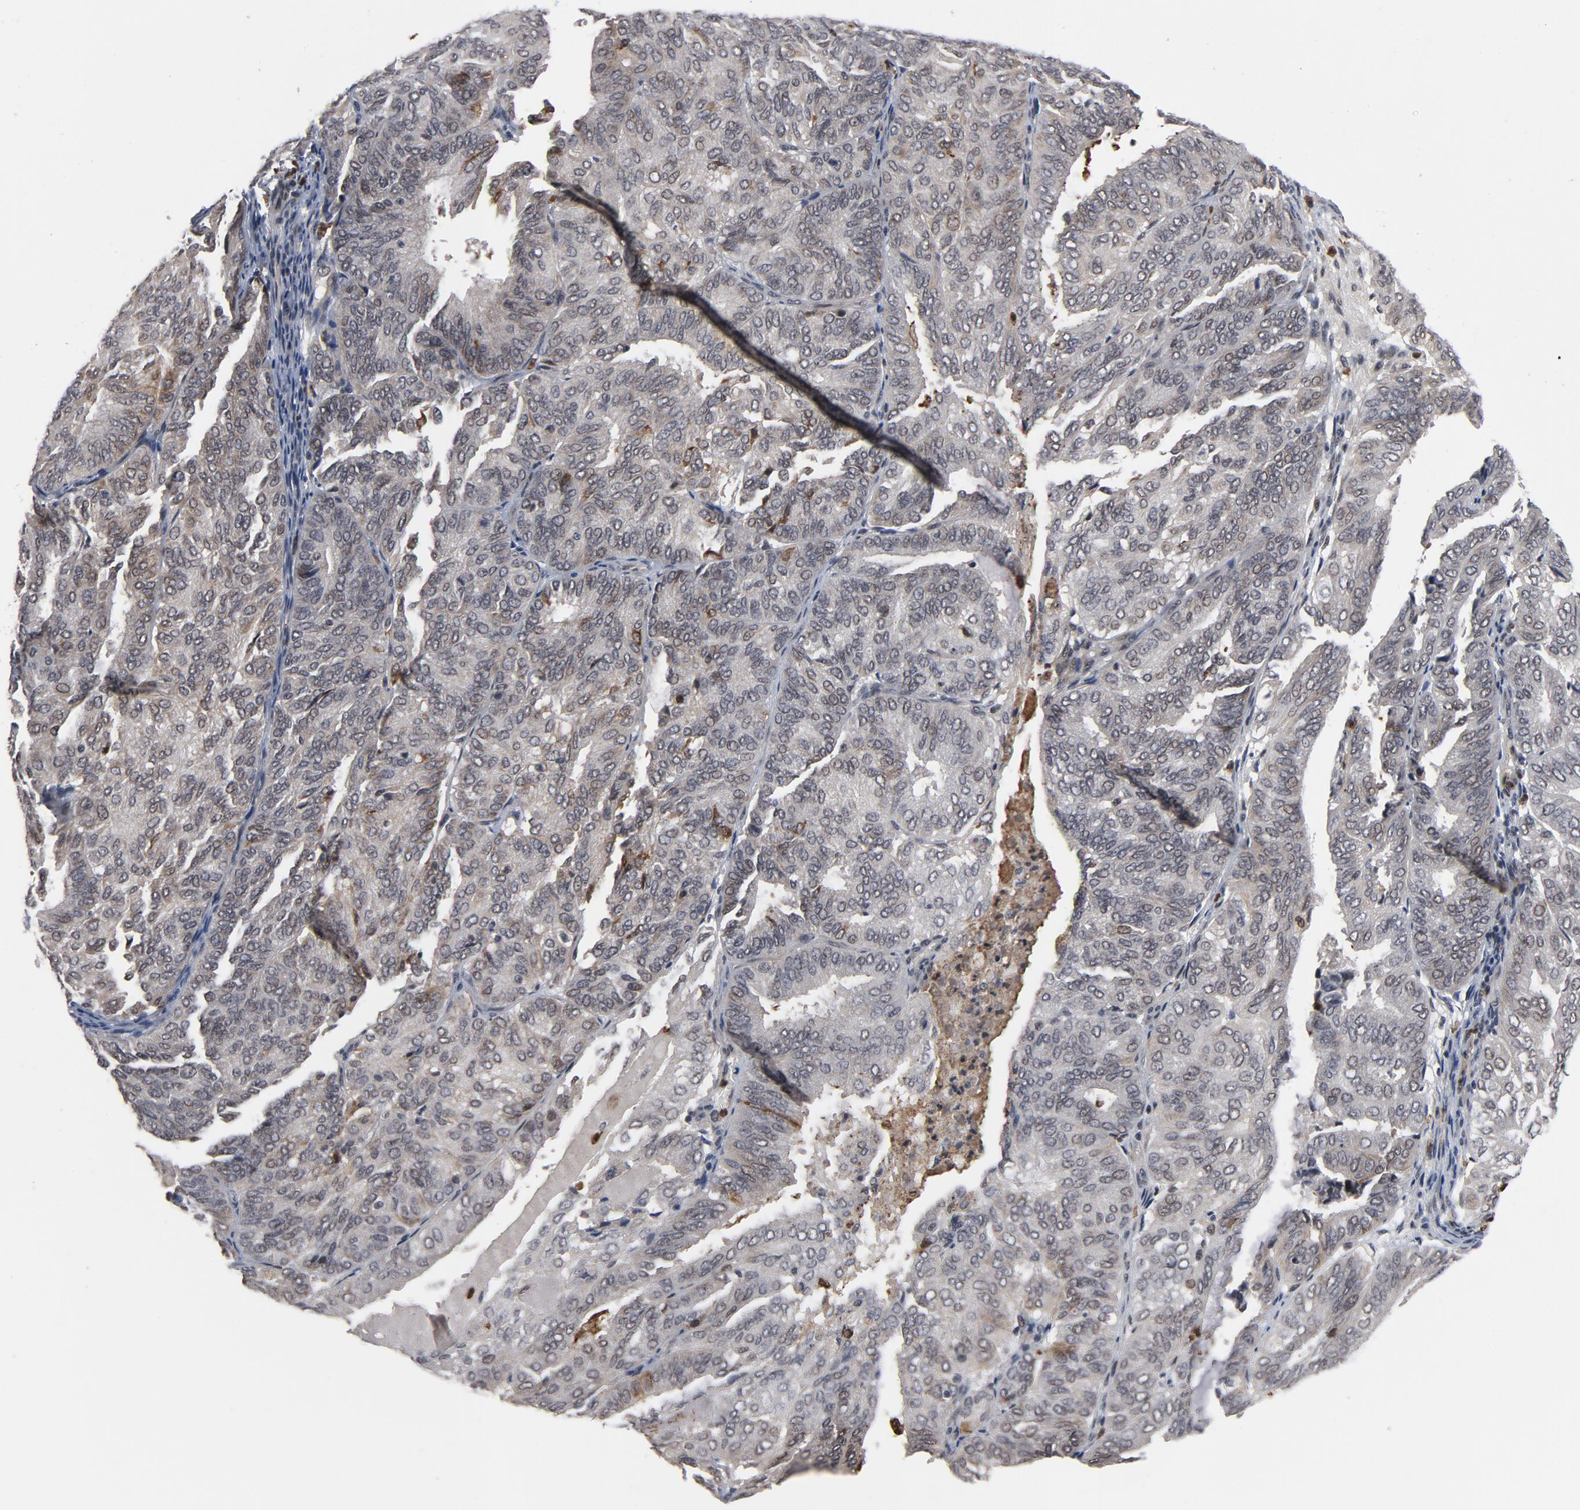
{"staining": {"intensity": "weak", "quantity": "<25%", "location": "cytoplasmic/membranous"}, "tissue": "endometrial cancer", "cell_type": "Tumor cells", "image_type": "cancer", "snomed": [{"axis": "morphology", "description": "Adenocarcinoma, NOS"}, {"axis": "topography", "description": "Endometrium"}], "caption": "Histopathology image shows no protein expression in tumor cells of endometrial cancer tissue.", "gene": "RTL5", "patient": {"sex": "female", "age": 59}}